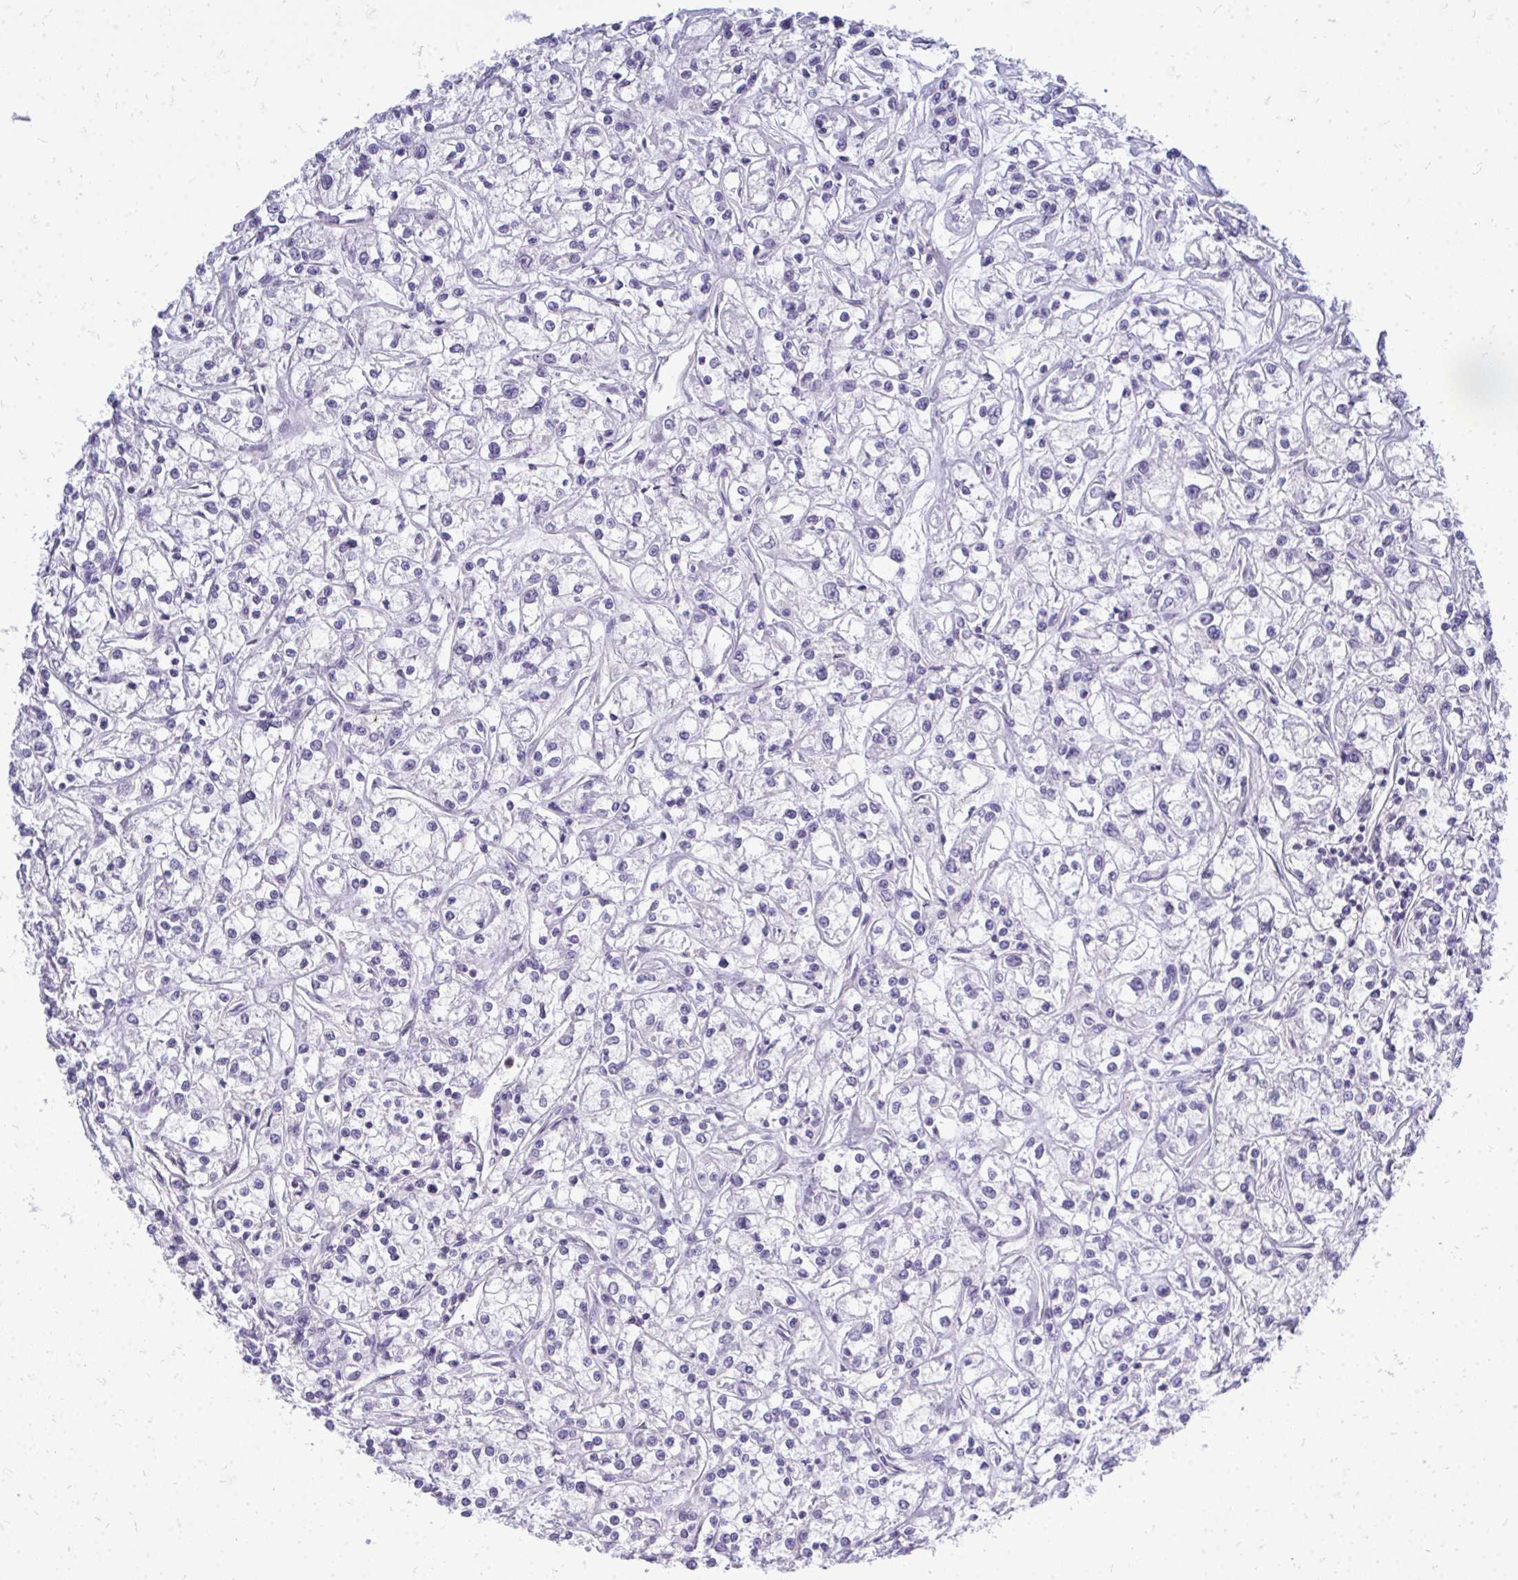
{"staining": {"intensity": "negative", "quantity": "none", "location": "none"}, "tissue": "renal cancer", "cell_type": "Tumor cells", "image_type": "cancer", "snomed": [{"axis": "morphology", "description": "Adenocarcinoma, NOS"}, {"axis": "topography", "description": "Kidney"}], "caption": "Renal cancer was stained to show a protein in brown. There is no significant staining in tumor cells.", "gene": "ACSL5", "patient": {"sex": "female", "age": 59}}